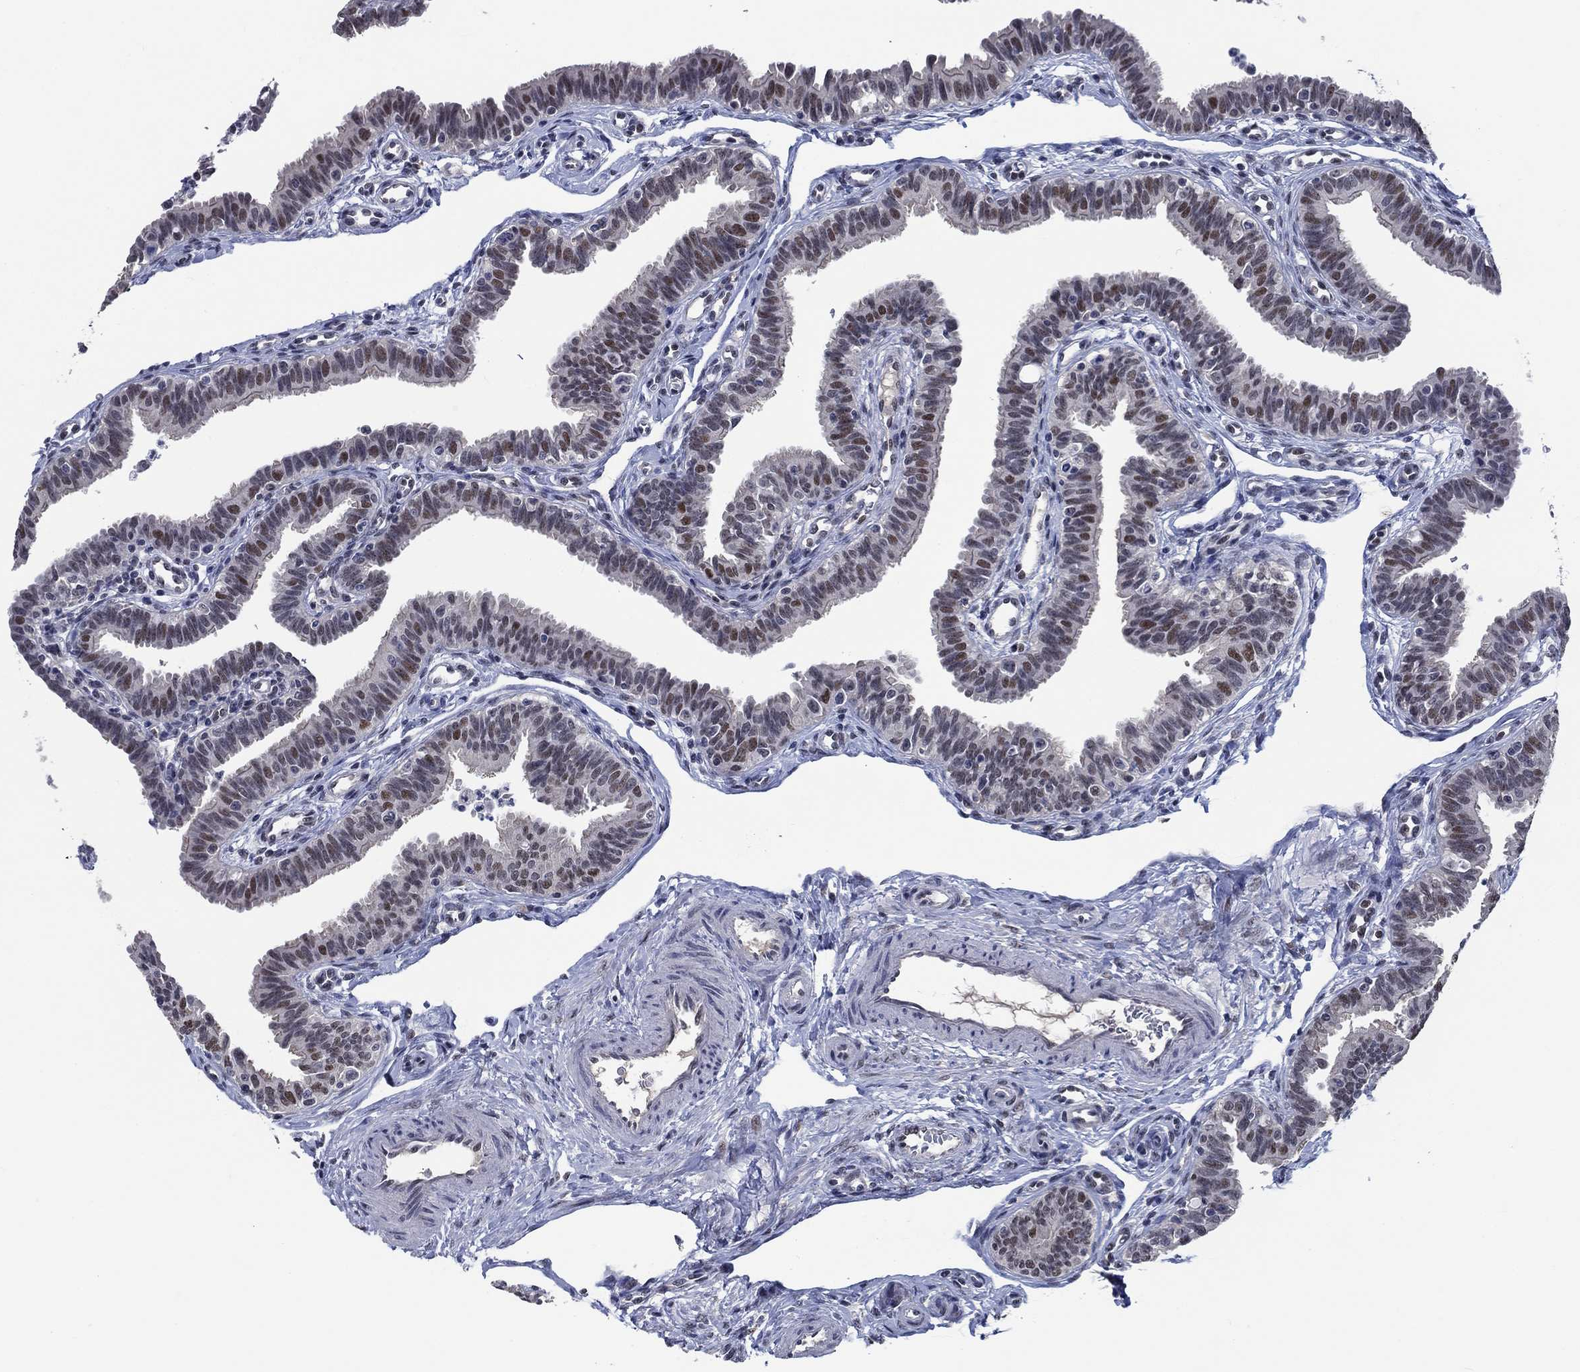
{"staining": {"intensity": "strong", "quantity": "<25%", "location": "nuclear"}, "tissue": "fallopian tube", "cell_type": "Glandular cells", "image_type": "normal", "snomed": [{"axis": "morphology", "description": "Normal tissue, NOS"}, {"axis": "topography", "description": "Fallopian tube"}], "caption": "An IHC histopathology image of unremarkable tissue is shown. Protein staining in brown highlights strong nuclear positivity in fallopian tube within glandular cells. The protein of interest is stained brown, and the nuclei are stained in blue (DAB (3,3'-diaminobenzidine) IHC with brightfield microscopy, high magnification).", "gene": "HTN1", "patient": {"sex": "female", "age": 36}}